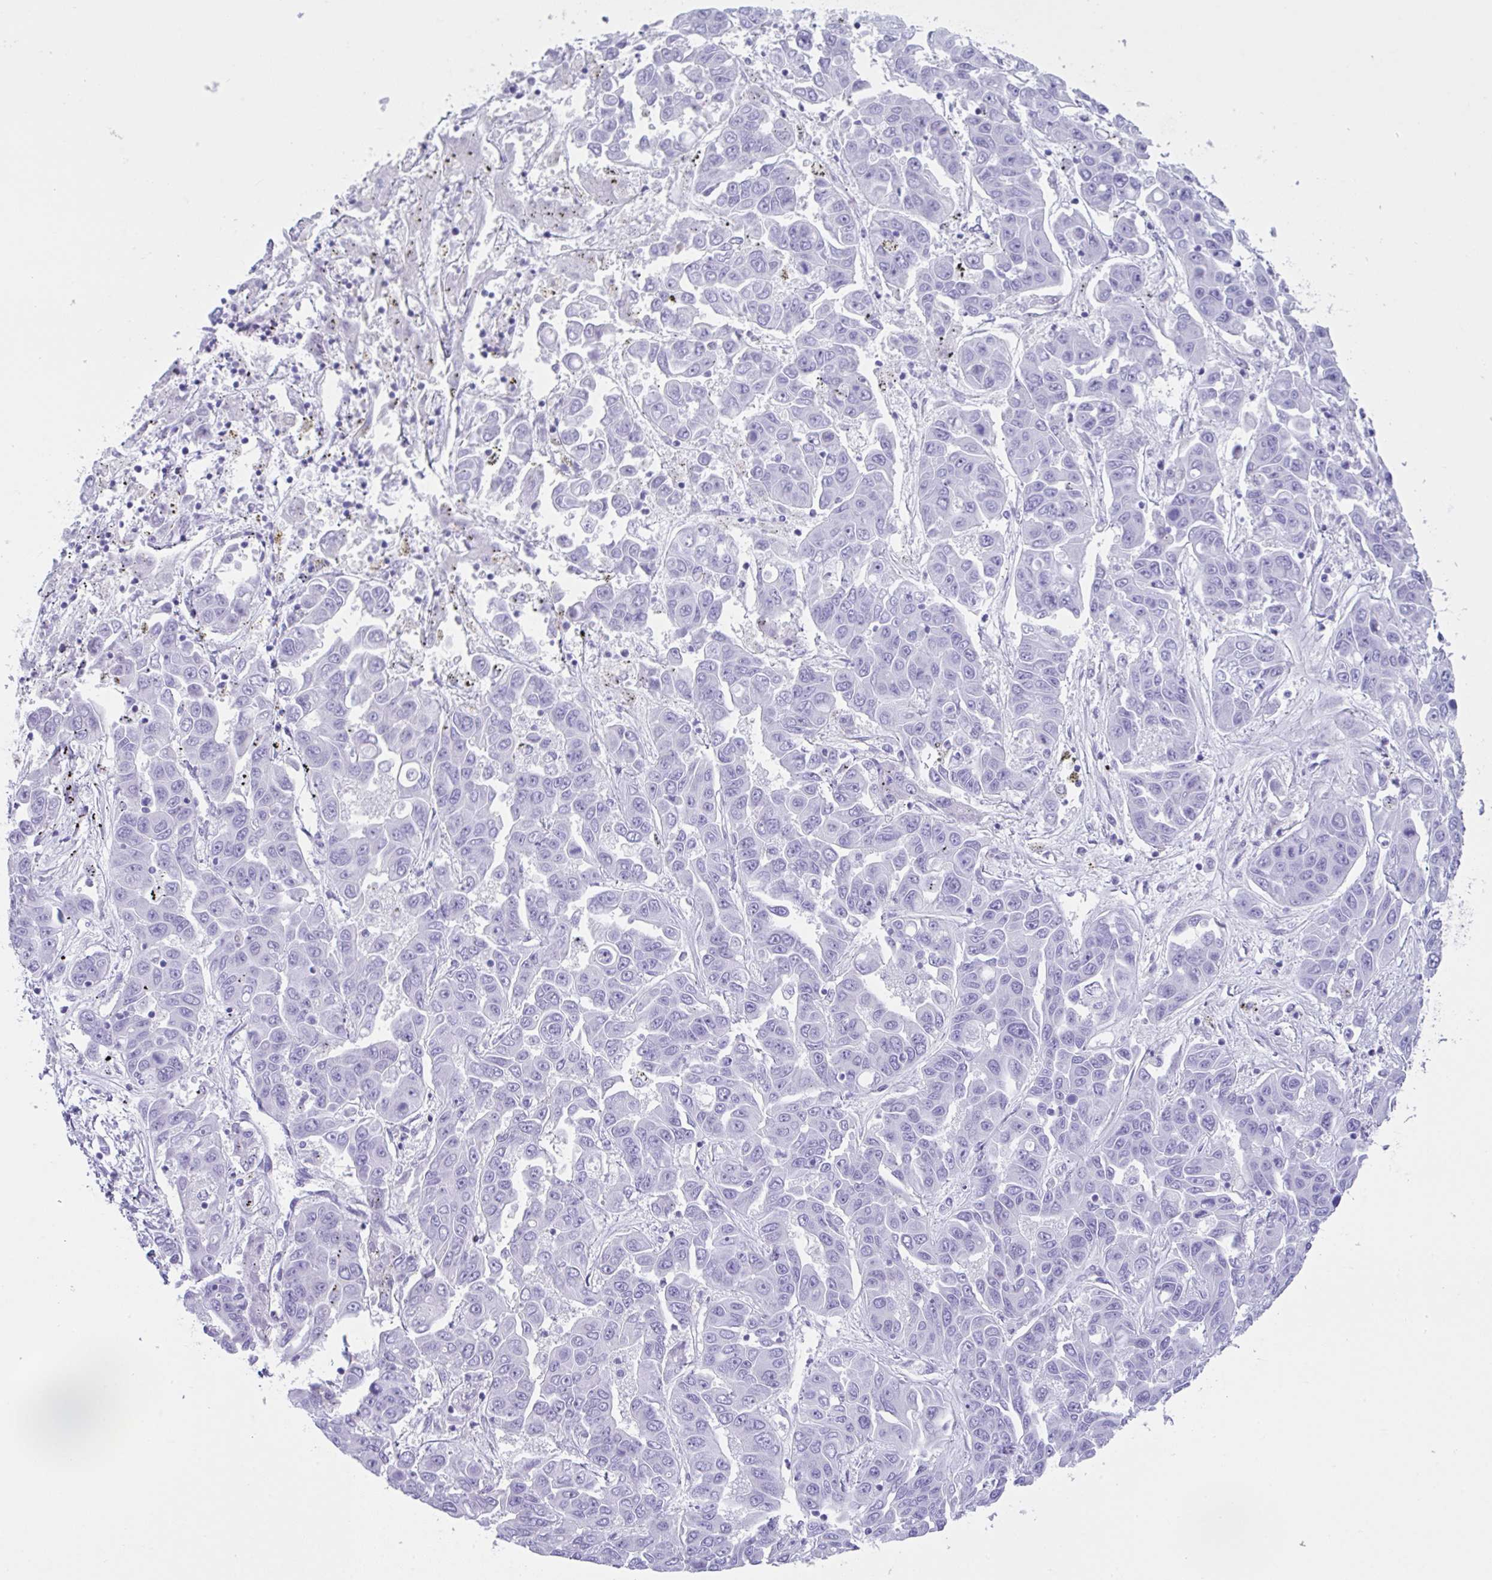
{"staining": {"intensity": "negative", "quantity": "none", "location": "none"}, "tissue": "liver cancer", "cell_type": "Tumor cells", "image_type": "cancer", "snomed": [{"axis": "morphology", "description": "Cholangiocarcinoma"}, {"axis": "topography", "description": "Liver"}], "caption": "Immunohistochemical staining of liver cancer demonstrates no significant staining in tumor cells.", "gene": "CPA1", "patient": {"sex": "female", "age": 52}}